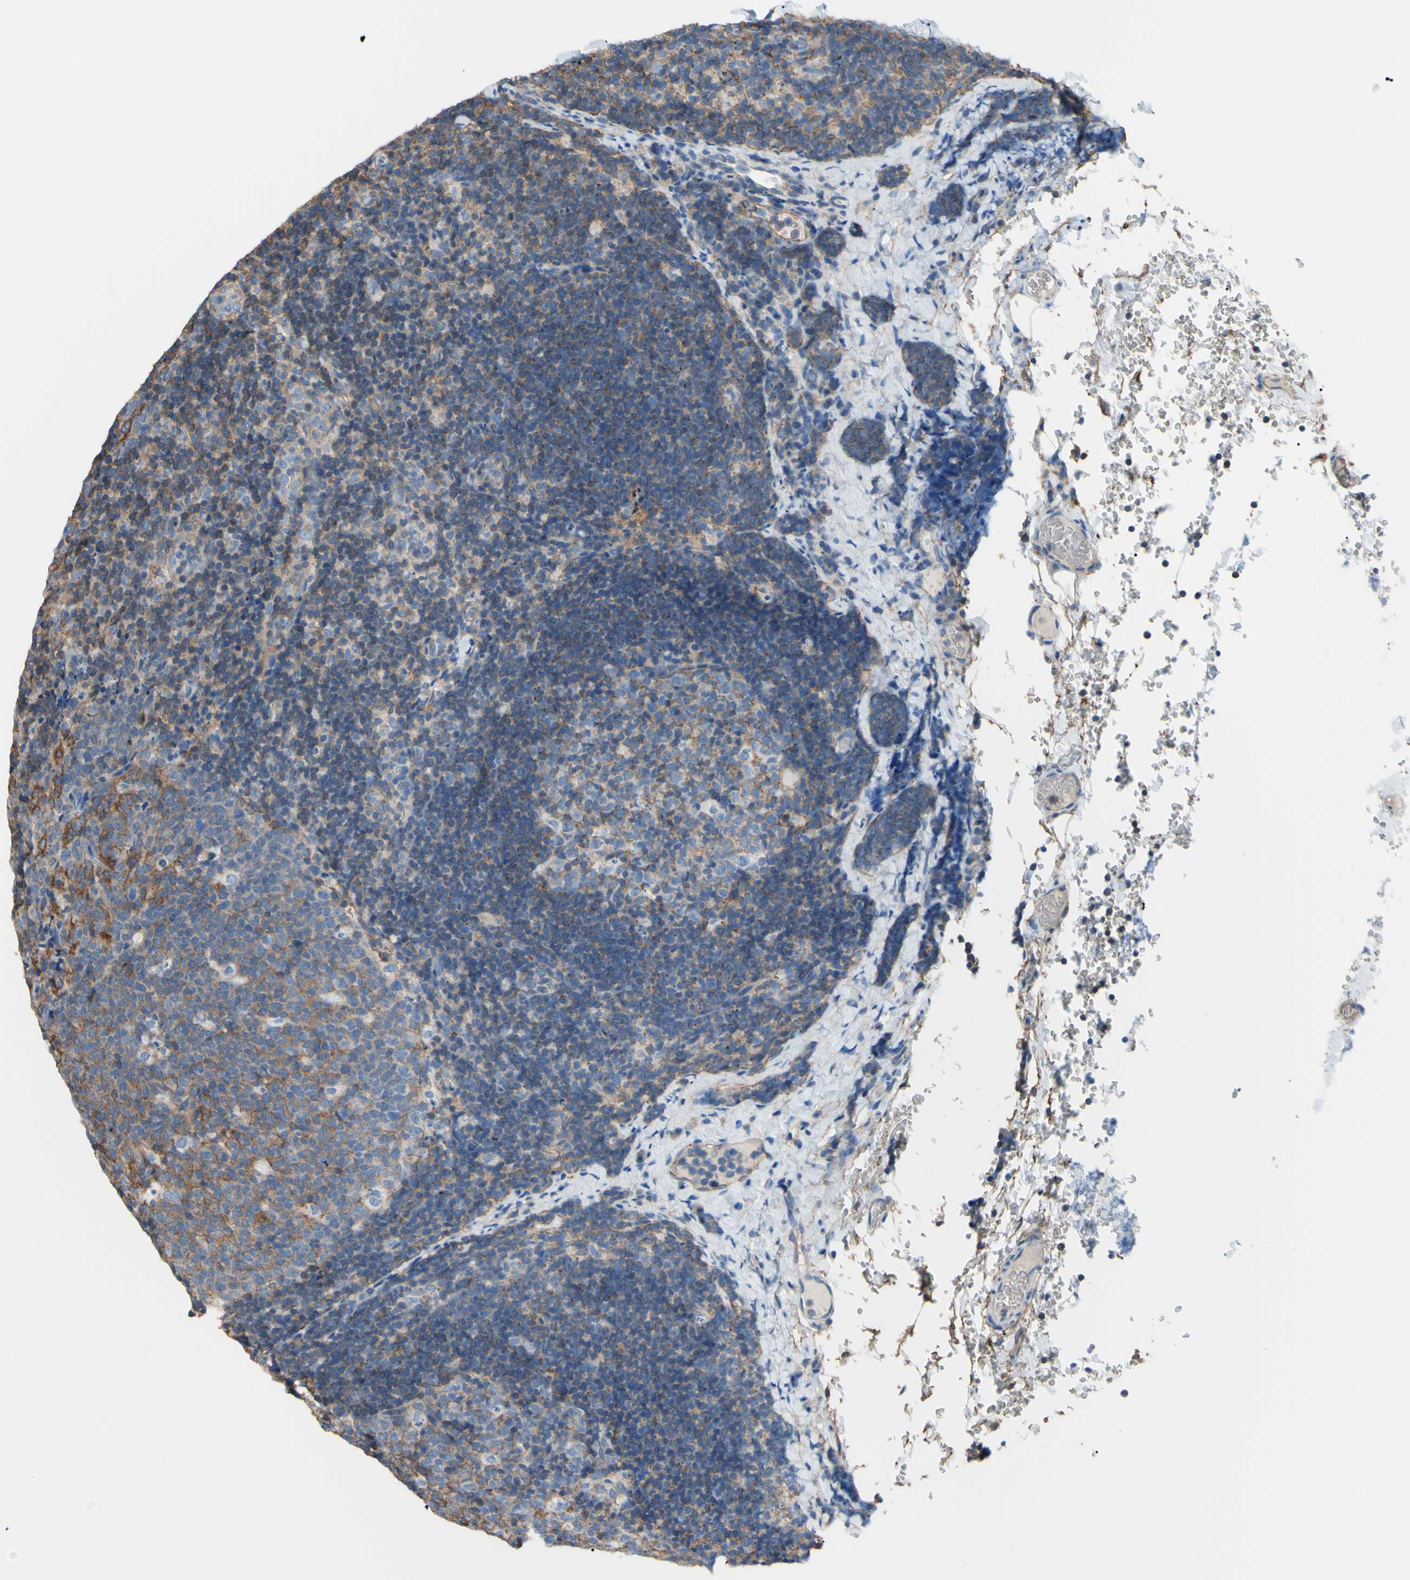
{"staining": {"intensity": "weak", "quantity": "<25%", "location": "cytoplasmic/membranous"}, "tissue": "lymph node", "cell_type": "Germinal center cells", "image_type": "normal", "snomed": [{"axis": "morphology", "description": "Normal tissue, NOS"}, {"axis": "topography", "description": "Lymph node"}], "caption": "Image shows no protein positivity in germinal center cells of unremarkable lymph node.", "gene": "ADD1", "patient": {"sex": "female", "age": 14}}